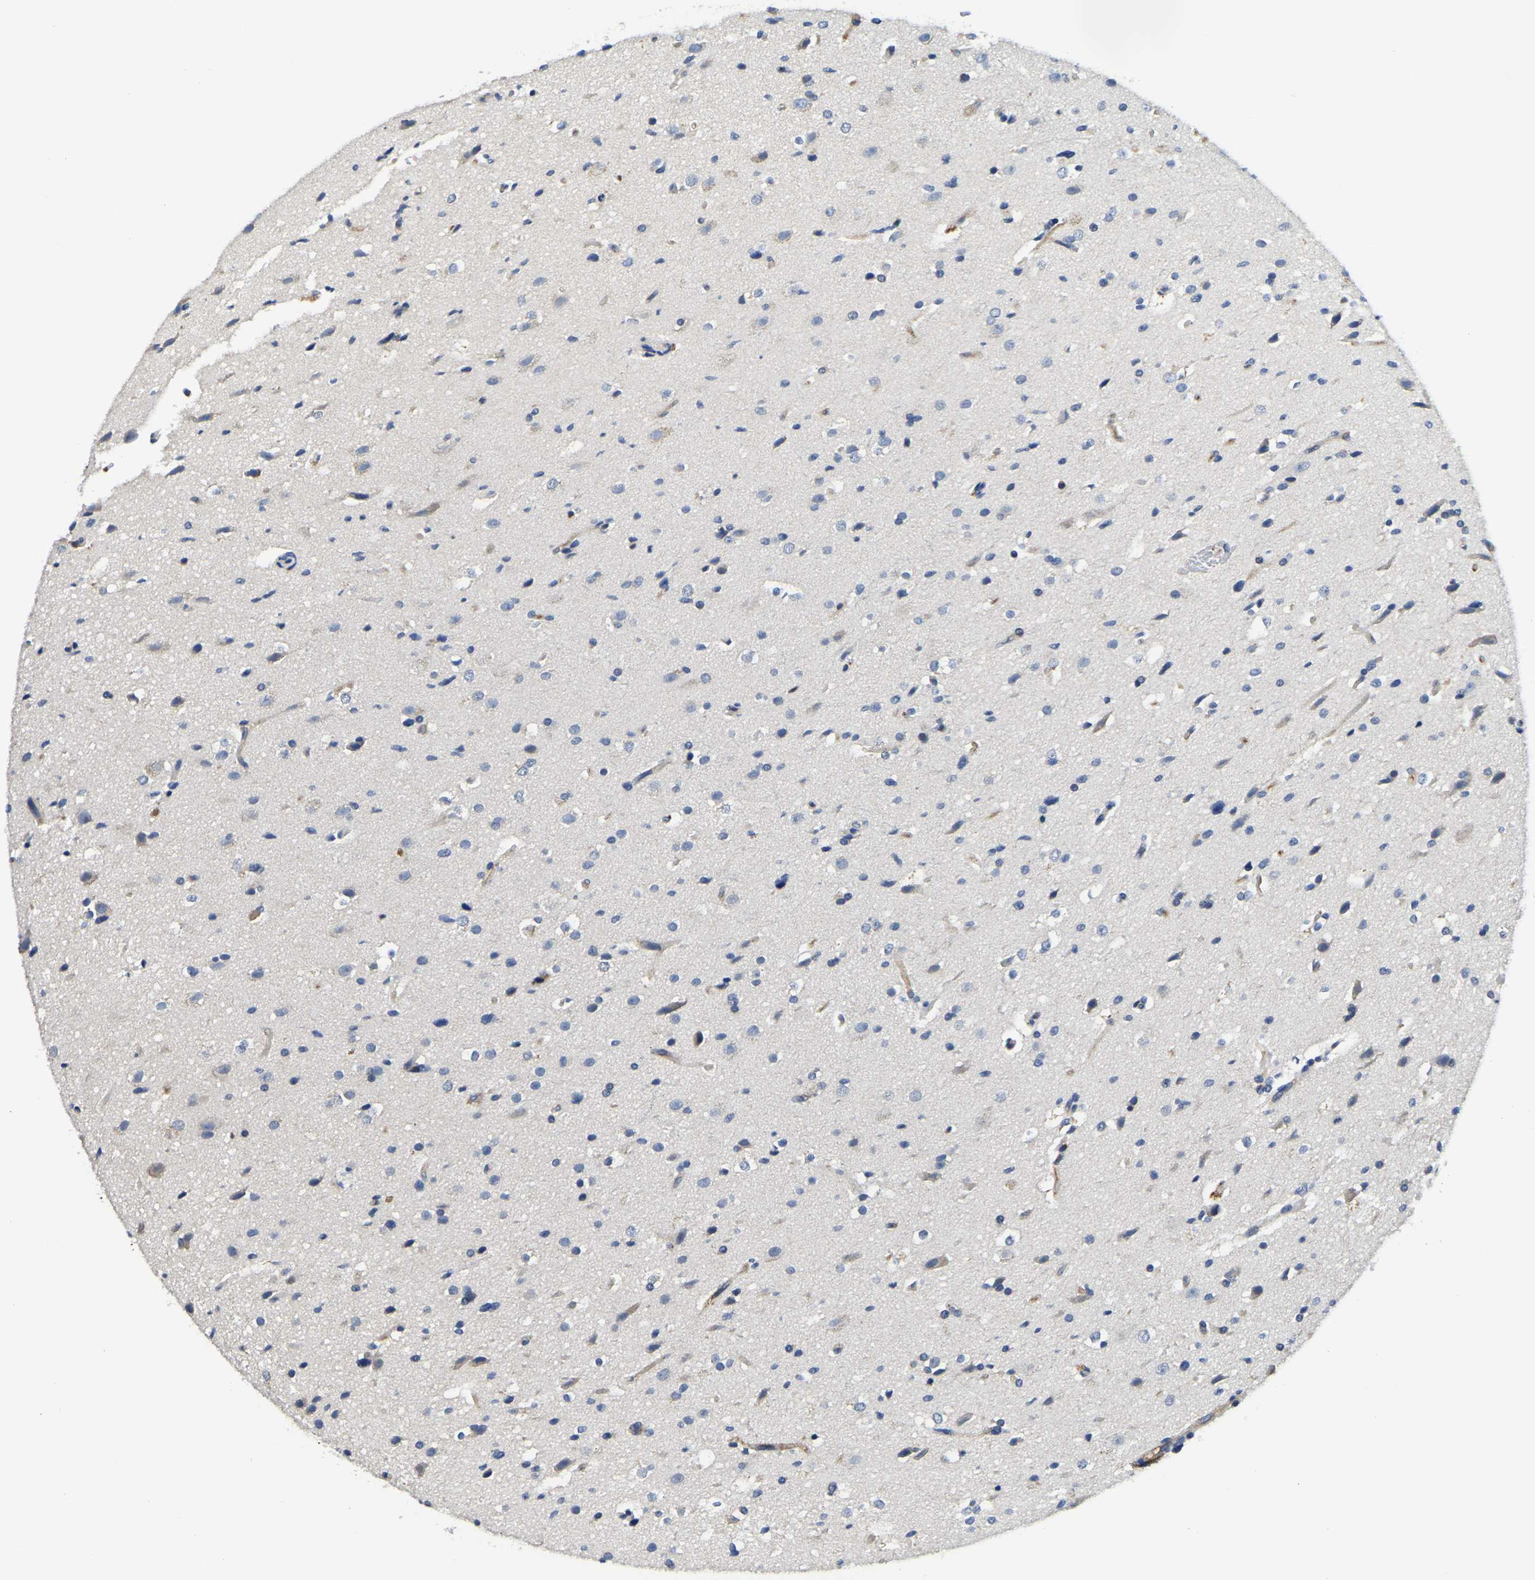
{"staining": {"intensity": "negative", "quantity": "none", "location": "none"}, "tissue": "glioma", "cell_type": "Tumor cells", "image_type": "cancer", "snomed": [{"axis": "morphology", "description": "Glioma, malignant, High grade"}, {"axis": "topography", "description": "Brain"}], "caption": "Immunohistochemical staining of human glioma displays no significant expression in tumor cells.", "gene": "ITGA2", "patient": {"sex": "male", "age": 33}}